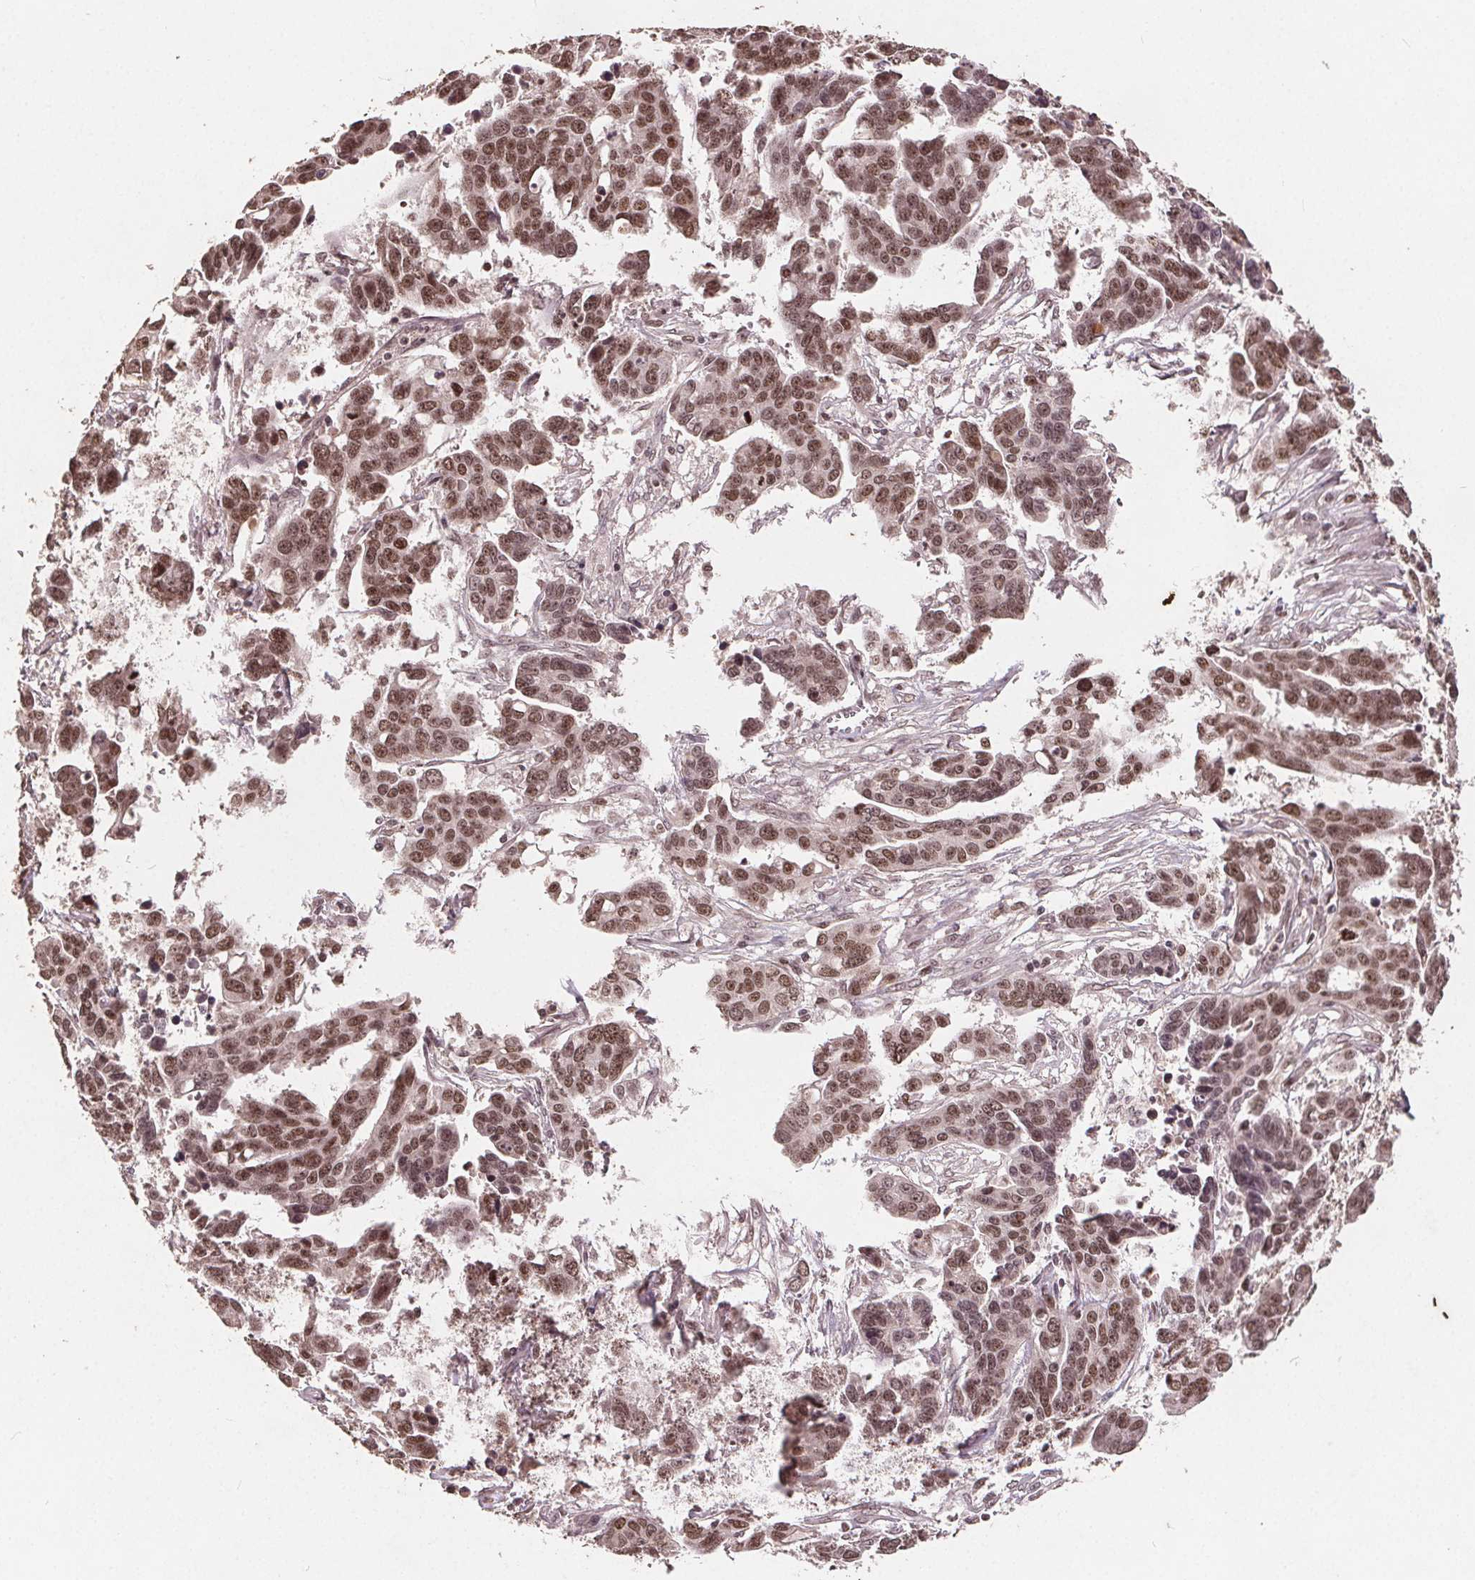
{"staining": {"intensity": "moderate", "quantity": ">75%", "location": "nuclear"}, "tissue": "ovarian cancer", "cell_type": "Tumor cells", "image_type": "cancer", "snomed": [{"axis": "morphology", "description": "Carcinoma, endometroid"}, {"axis": "topography", "description": "Ovary"}], "caption": "Ovarian cancer stained with a brown dye displays moderate nuclear positive expression in about >75% of tumor cells.", "gene": "DNMT3B", "patient": {"sex": "female", "age": 78}}